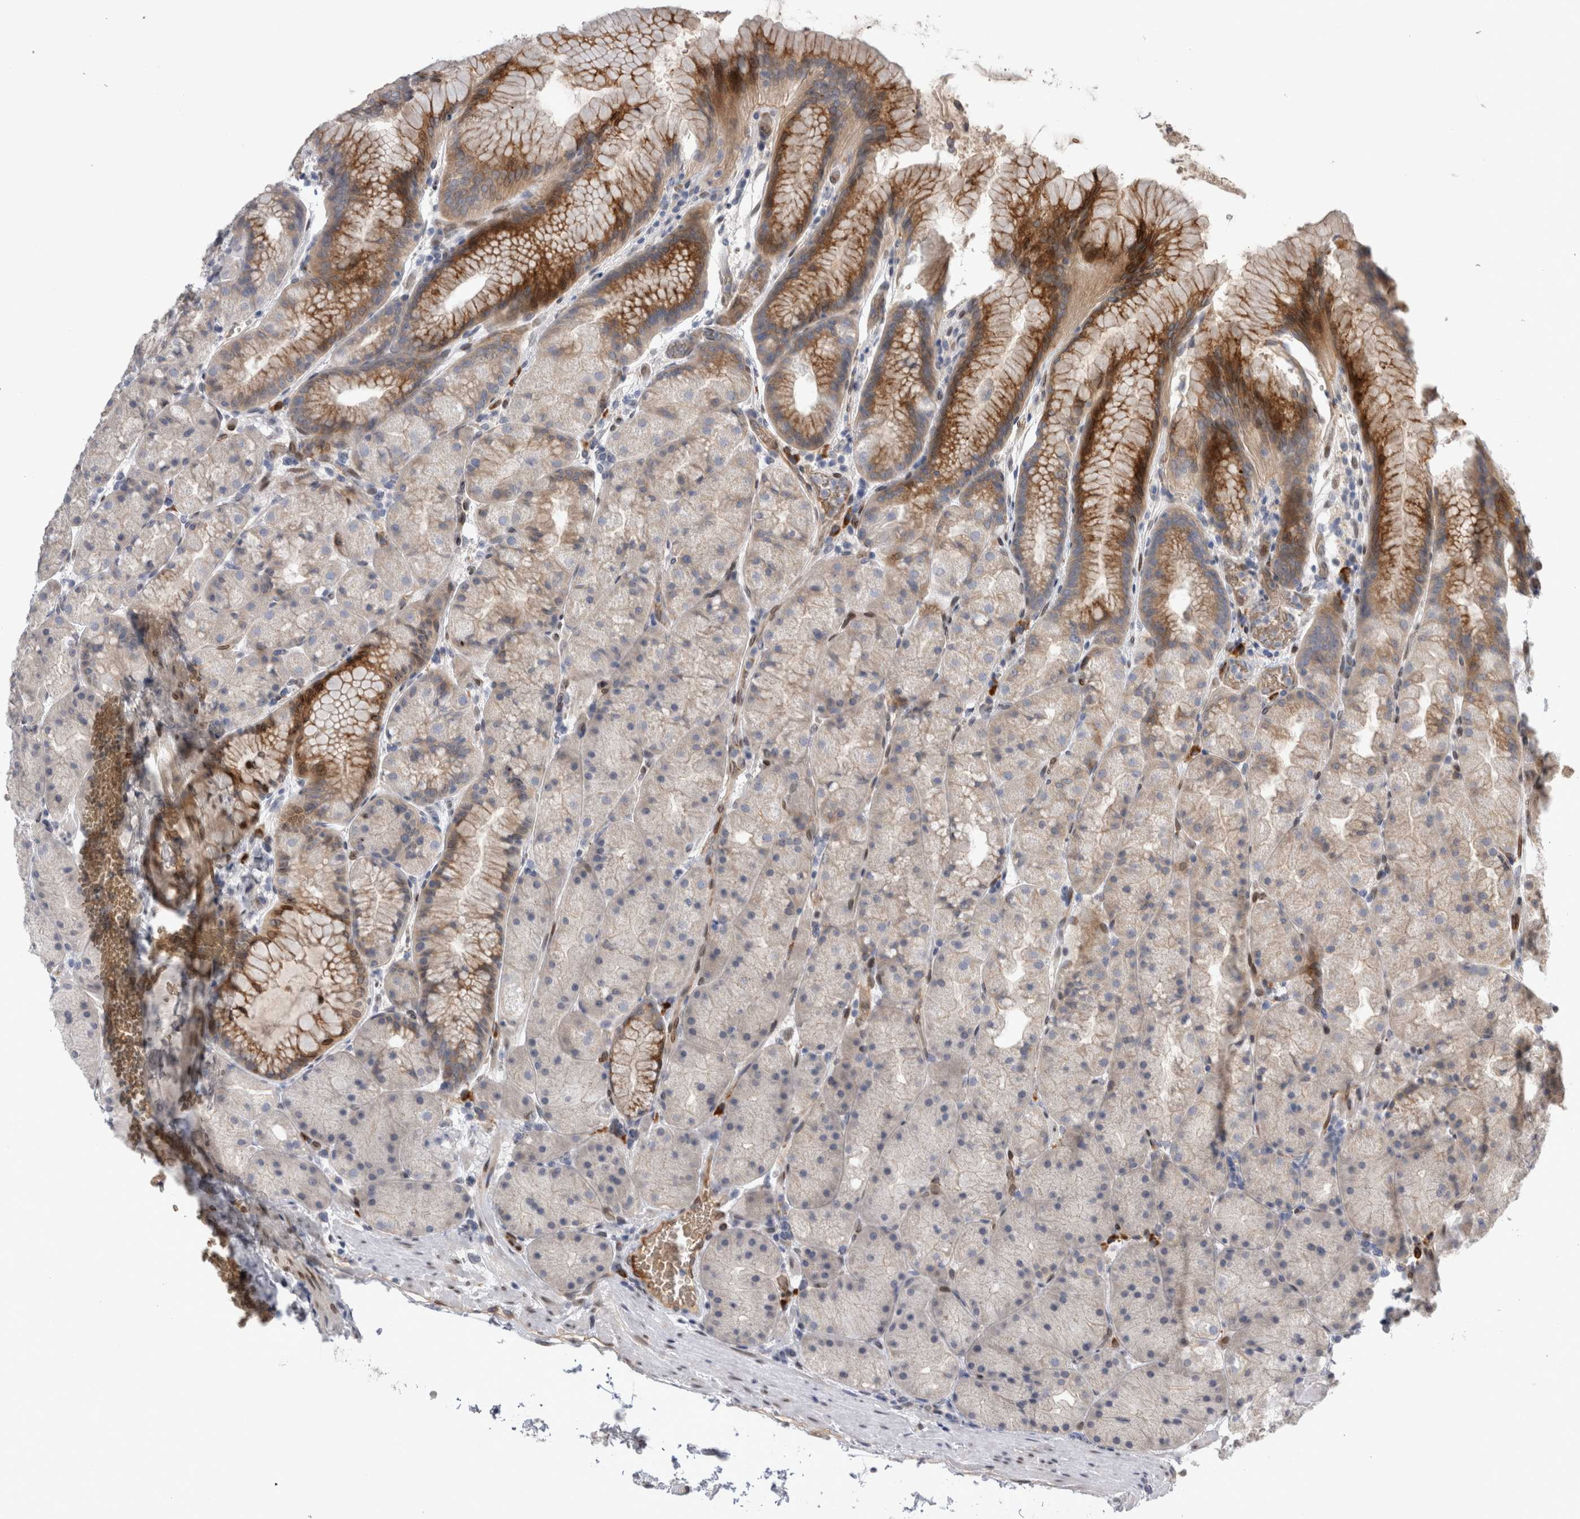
{"staining": {"intensity": "moderate", "quantity": "25%-75%", "location": "cytoplasmic/membranous,nuclear"}, "tissue": "stomach", "cell_type": "Glandular cells", "image_type": "normal", "snomed": [{"axis": "morphology", "description": "Normal tissue, NOS"}, {"axis": "topography", "description": "Stomach, upper"}, {"axis": "topography", "description": "Stomach"}], "caption": "Protein staining displays moderate cytoplasmic/membranous,nuclear expression in approximately 25%-75% of glandular cells in normal stomach. The staining was performed using DAB to visualize the protein expression in brown, while the nuclei were stained in blue with hematoxylin (Magnification: 20x).", "gene": "DMTN", "patient": {"sex": "male", "age": 48}}